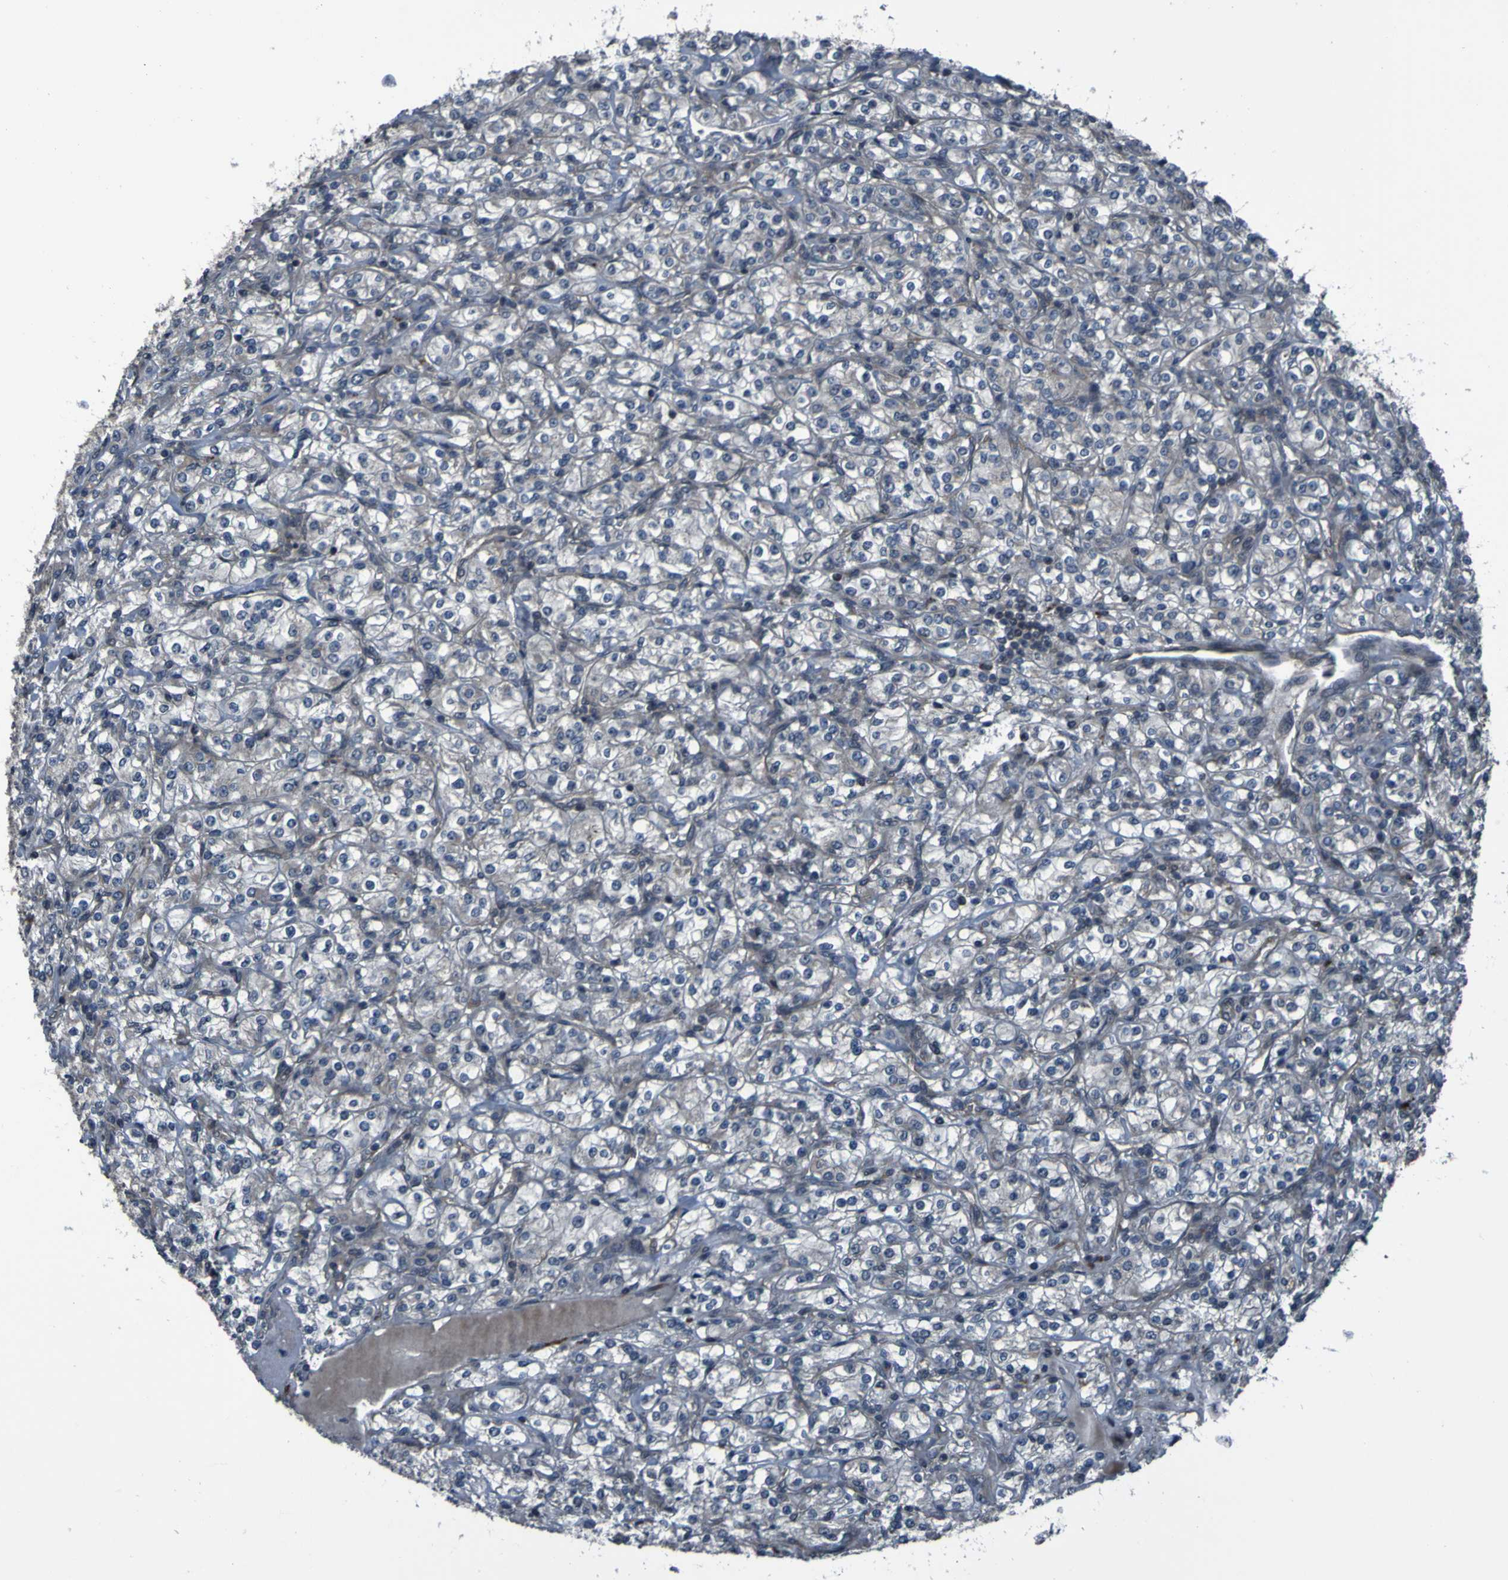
{"staining": {"intensity": "negative", "quantity": "none", "location": "none"}, "tissue": "renal cancer", "cell_type": "Tumor cells", "image_type": "cancer", "snomed": [{"axis": "morphology", "description": "Adenocarcinoma, NOS"}, {"axis": "topography", "description": "Kidney"}], "caption": "The image exhibits no significant staining in tumor cells of renal cancer (adenocarcinoma).", "gene": "OSTM1", "patient": {"sex": "male", "age": 77}}